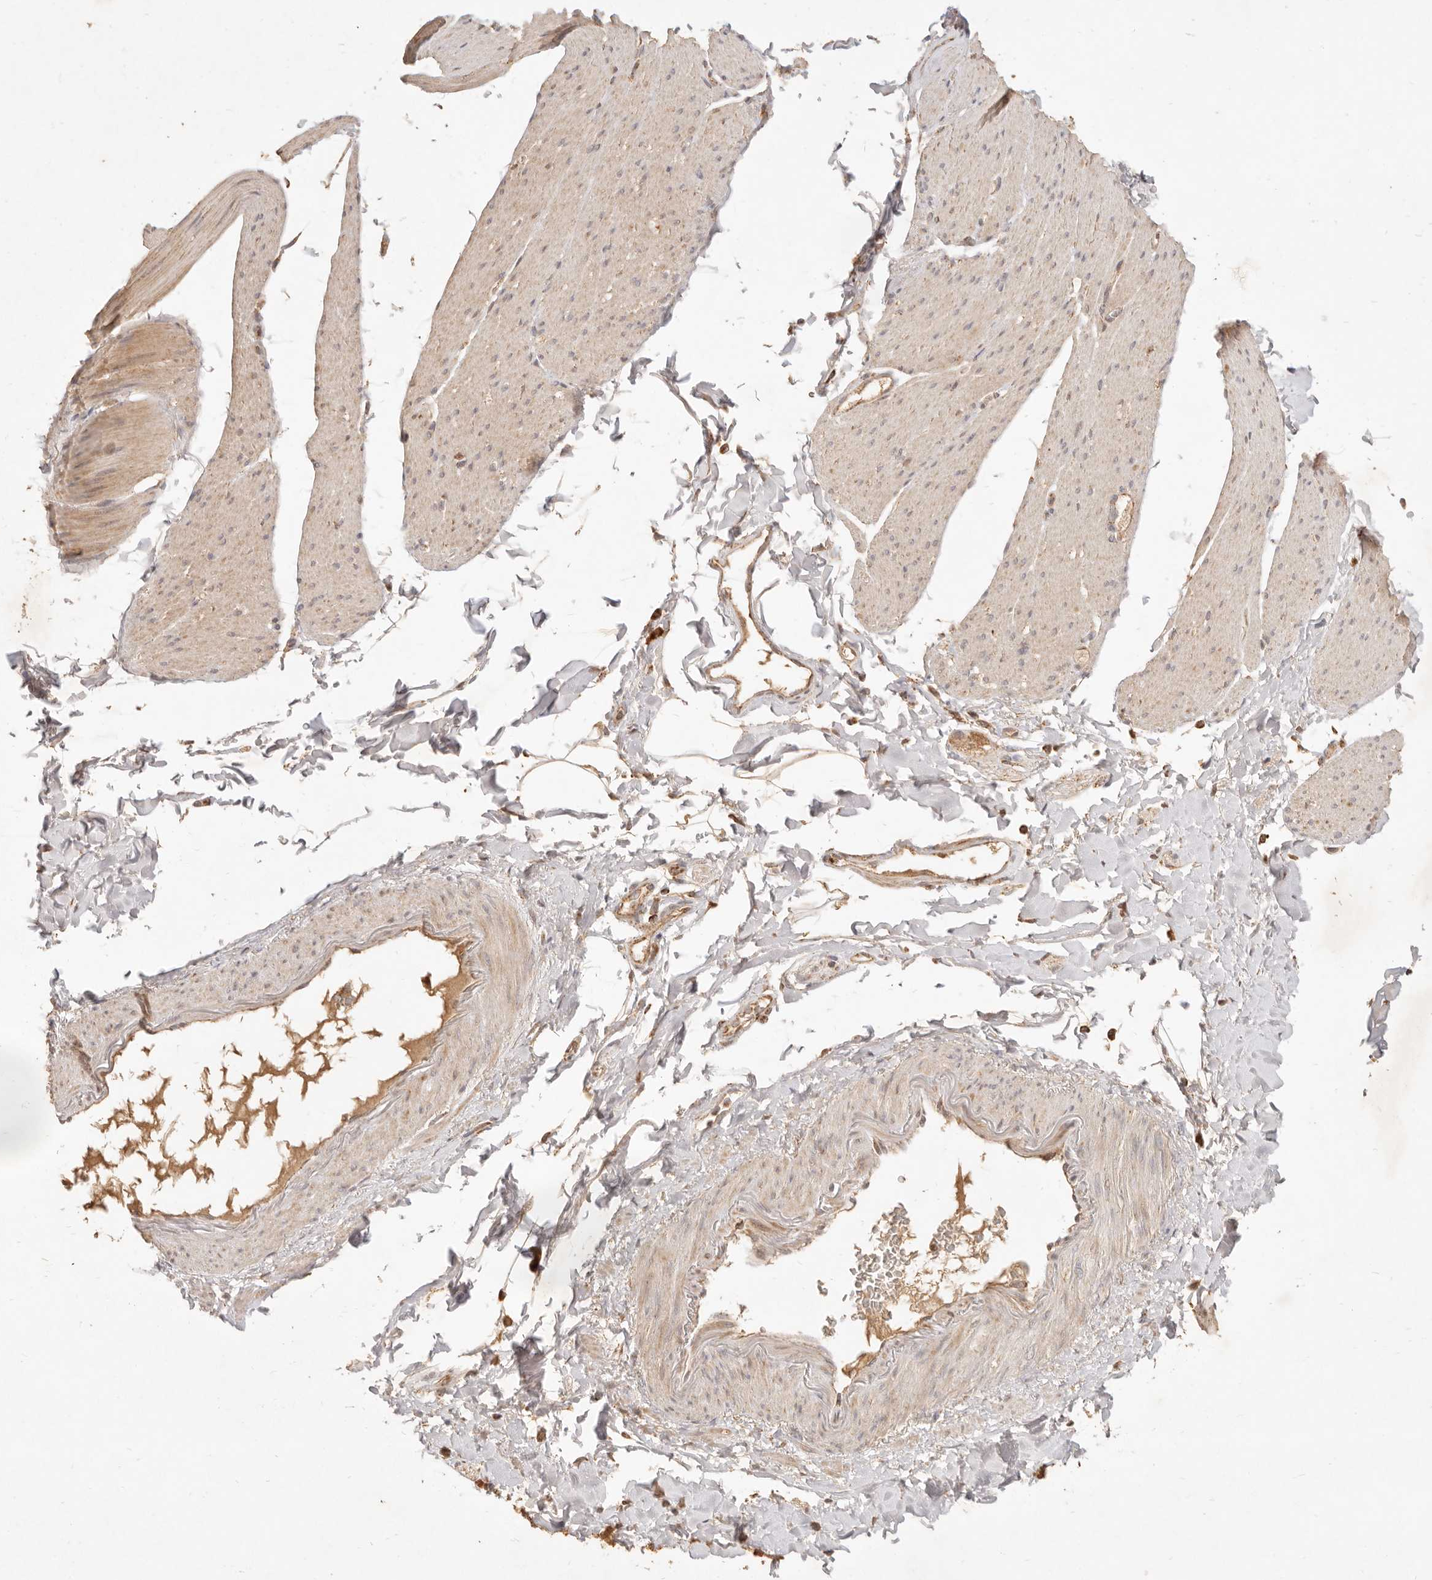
{"staining": {"intensity": "weak", "quantity": "25%-75%", "location": "cytoplasmic/membranous"}, "tissue": "smooth muscle", "cell_type": "Smooth muscle cells", "image_type": "normal", "snomed": [{"axis": "morphology", "description": "Normal tissue, NOS"}, {"axis": "topography", "description": "Smooth muscle"}, {"axis": "topography", "description": "Small intestine"}], "caption": "Weak cytoplasmic/membranous positivity is present in about 25%-75% of smooth muscle cells in benign smooth muscle. Using DAB (3,3'-diaminobenzidine) (brown) and hematoxylin (blue) stains, captured at high magnification using brightfield microscopy.", "gene": "CPLANE2", "patient": {"sex": "female", "age": 84}}